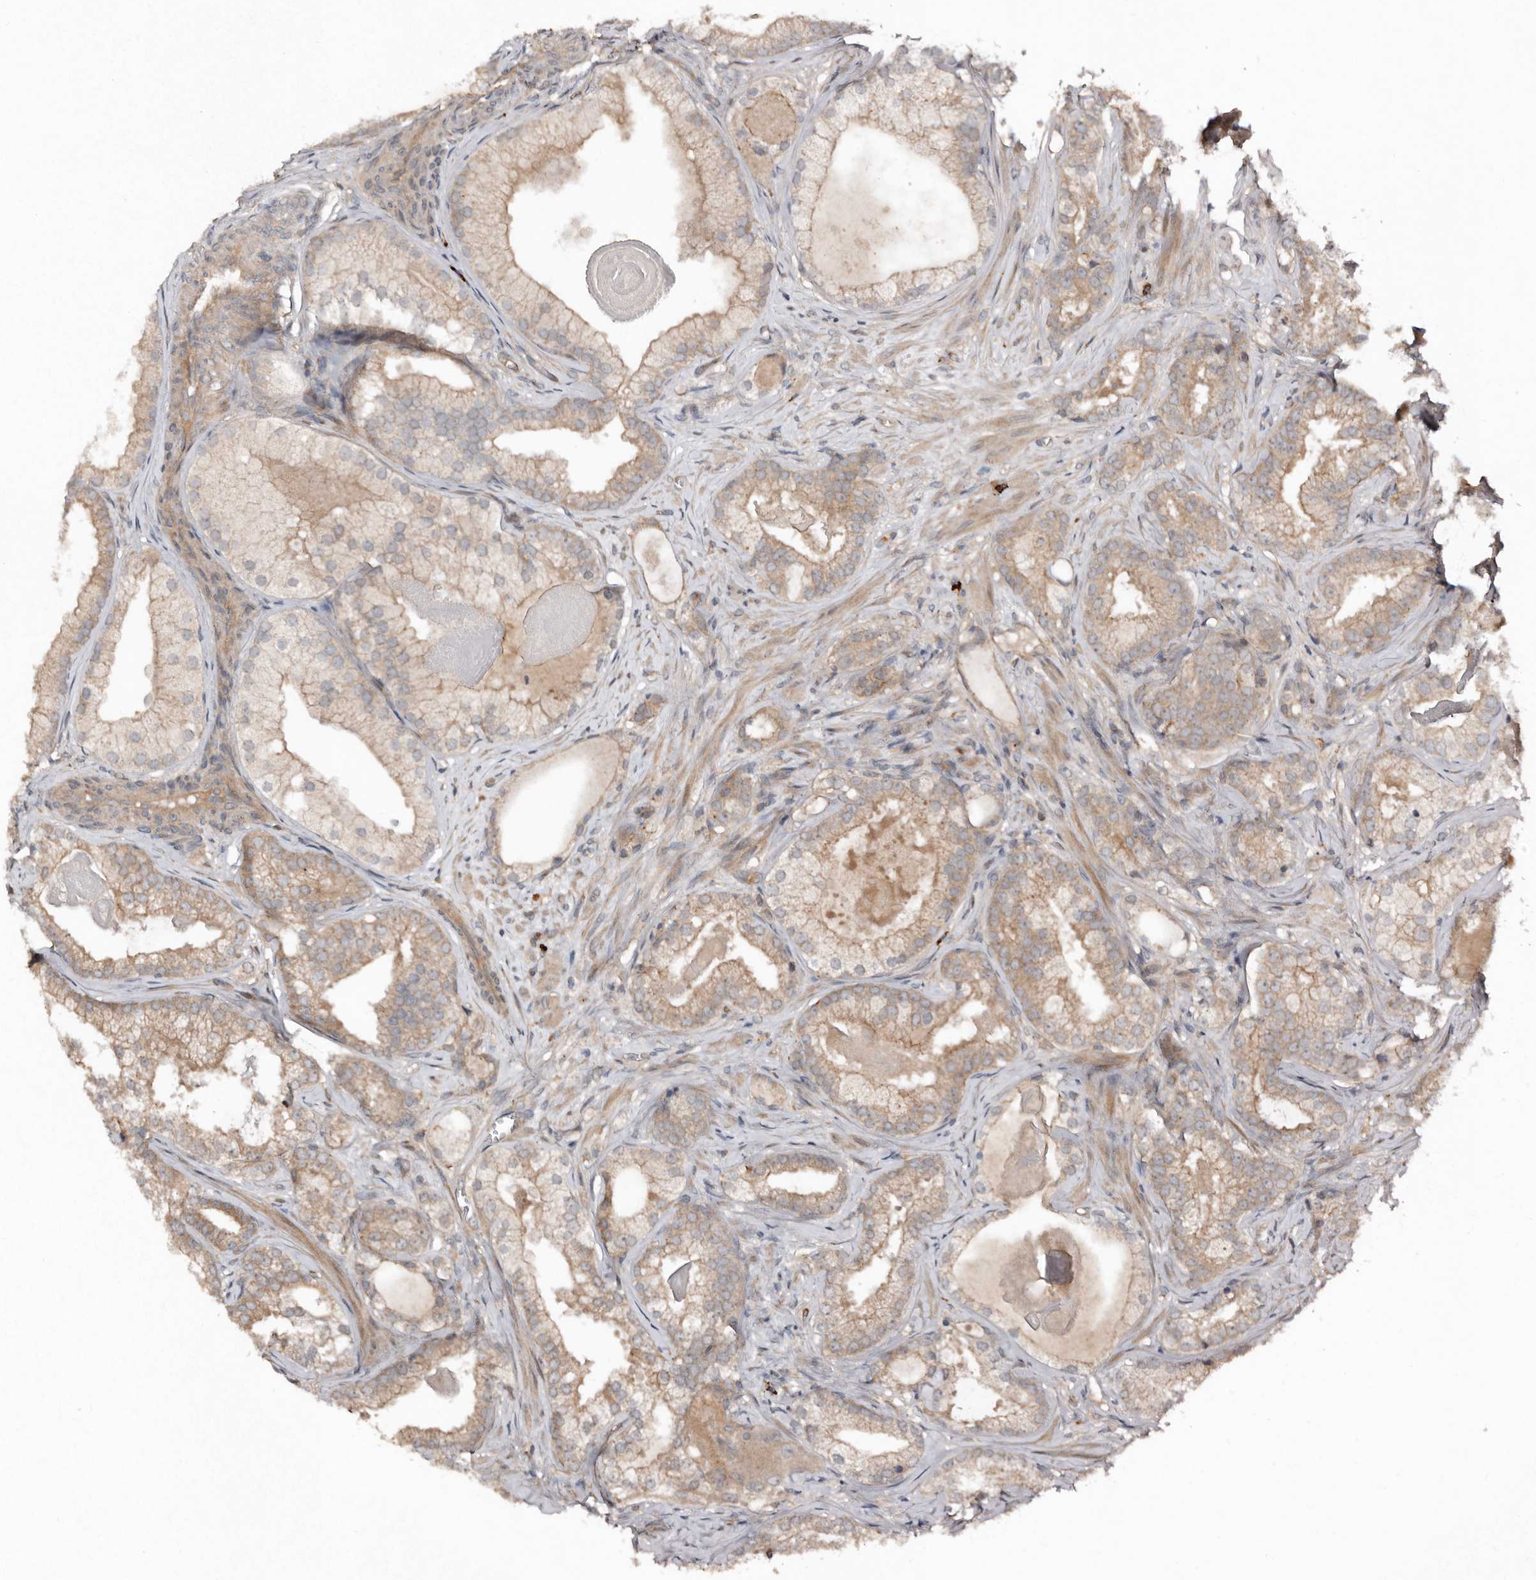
{"staining": {"intensity": "moderate", "quantity": ">75%", "location": "cytoplasmic/membranous"}, "tissue": "prostate cancer", "cell_type": "Tumor cells", "image_type": "cancer", "snomed": [{"axis": "morphology", "description": "Normal morphology"}, {"axis": "morphology", "description": "Adenocarcinoma, Low grade"}, {"axis": "topography", "description": "Prostate"}], "caption": "A medium amount of moderate cytoplasmic/membranous staining is seen in approximately >75% of tumor cells in prostate cancer (adenocarcinoma (low-grade)) tissue. (Stains: DAB (3,3'-diaminobenzidine) in brown, nuclei in blue, Microscopy: brightfield microscopy at high magnification).", "gene": "TEAD3", "patient": {"sex": "male", "age": 72}}